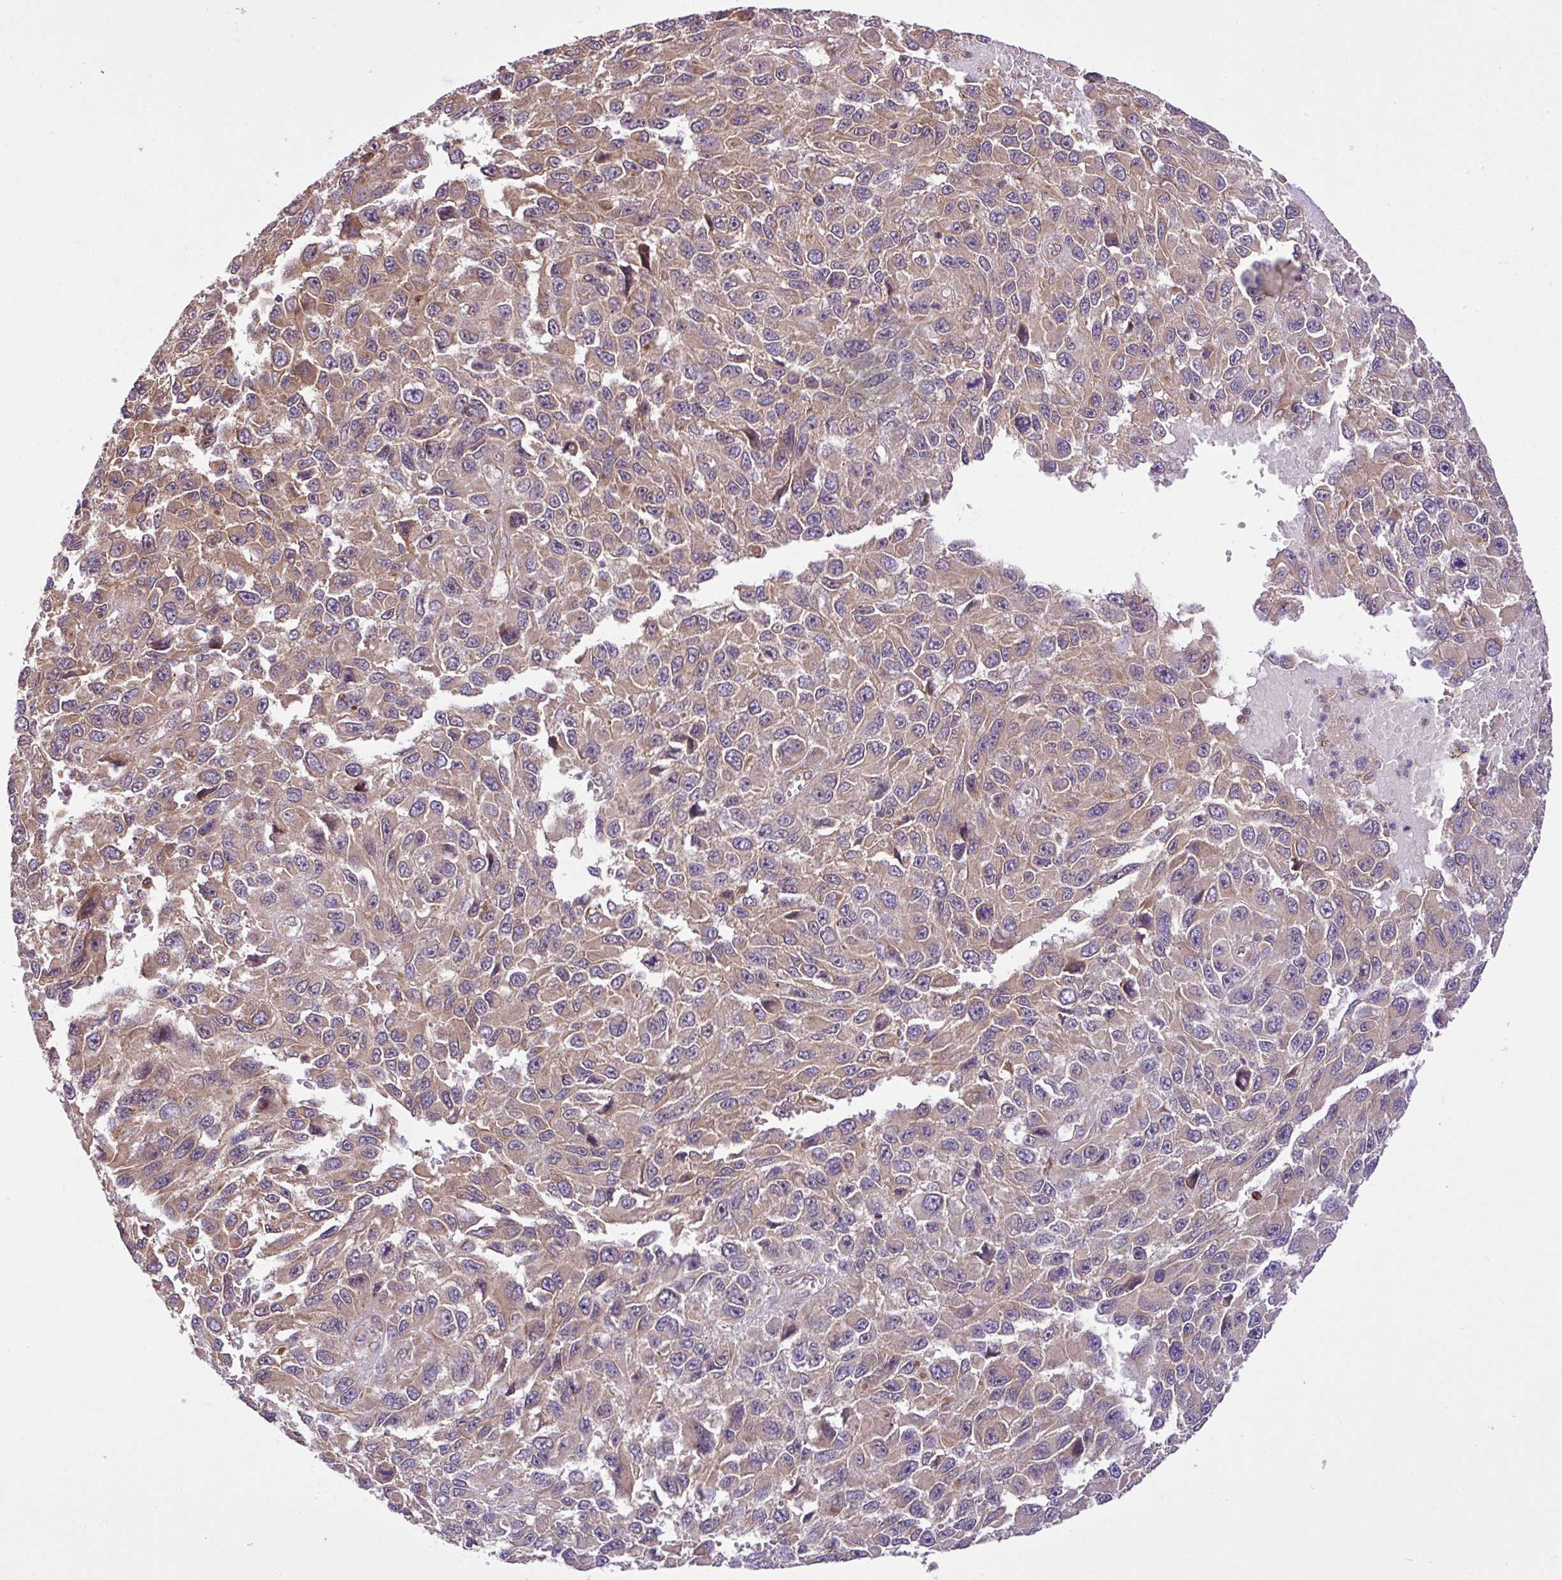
{"staining": {"intensity": "weak", "quantity": "25%-75%", "location": "cytoplasmic/membranous"}, "tissue": "melanoma", "cell_type": "Tumor cells", "image_type": "cancer", "snomed": [{"axis": "morphology", "description": "Normal tissue, NOS"}, {"axis": "morphology", "description": "Malignant melanoma, NOS"}, {"axis": "topography", "description": "Skin"}], "caption": "Melanoma stained with a protein marker displays weak staining in tumor cells.", "gene": "DLGAP4", "patient": {"sex": "female", "age": 96}}